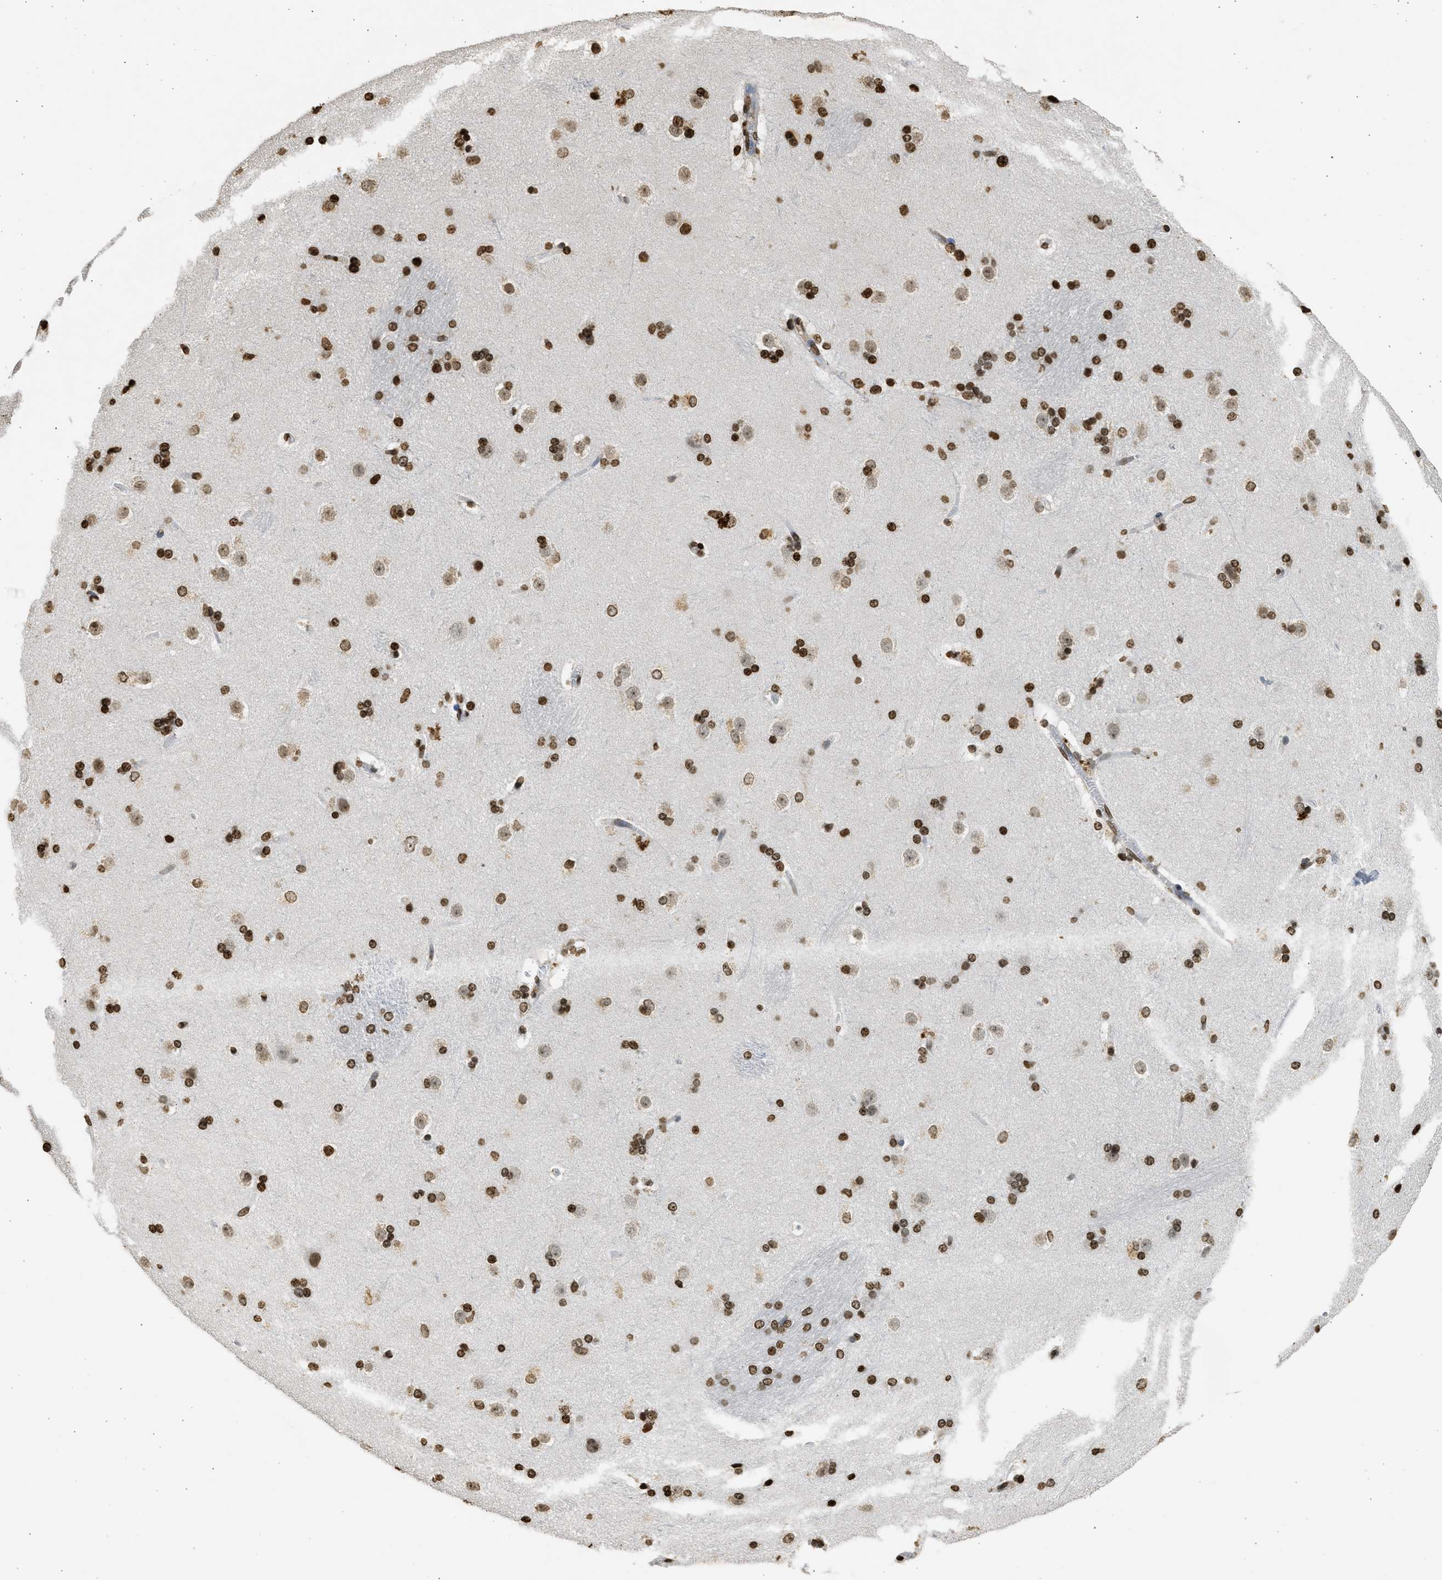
{"staining": {"intensity": "strong", "quantity": ">75%", "location": "nuclear"}, "tissue": "caudate", "cell_type": "Glial cells", "image_type": "normal", "snomed": [{"axis": "morphology", "description": "Normal tissue, NOS"}, {"axis": "topography", "description": "Lateral ventricle wall"}], "caption": "Immunohistochemistry histopathology image of normal human caudate stained for a protein (brown), which shows high levels of strong nuclear expression in about >75% of glial cells.", "gene": "RRAGC", "patient": {"sex": "female", "age": 19}}